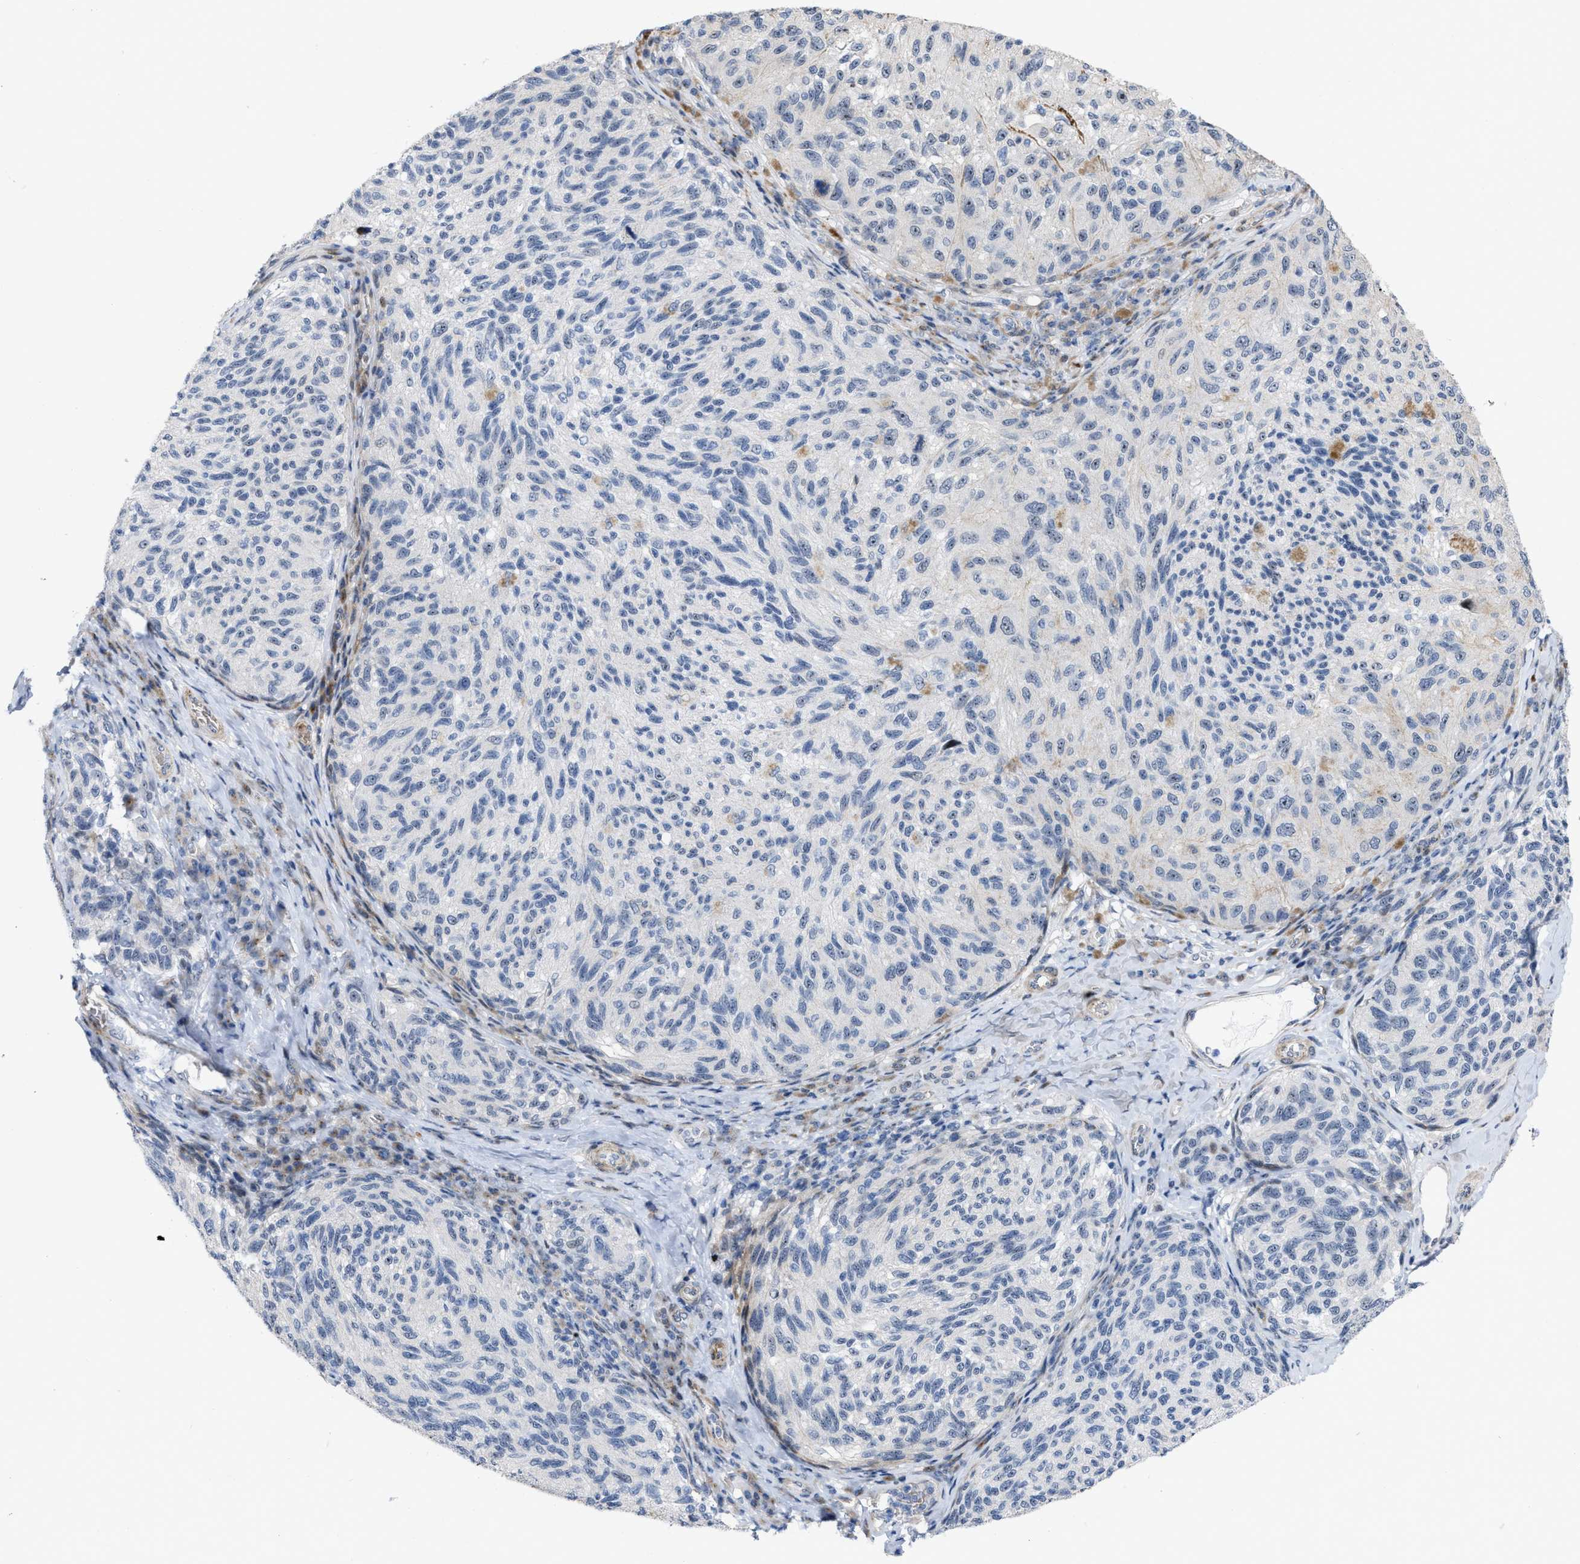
{"staining": {"intensity": "moderate", "quantity": "<25%", "location": "nuclear"}, "tissue": "melanoma", "cell_type": "Tumor cells", "image_type": "cancer", "snomed": [{"axis": "morphology", "description": "Malignant melanoma, NOS"}, {"axis": "topography", "description": "Skin"}], "caption": "Immunohistochemistry micrograph of human malignant melanoma stained for a protein (brown), which reveals low levels of moderate nuclear expression in approximately <25% of tumor cells.", "gene": "POLR1F", "patient": {"sex": "female", "age": 73}}